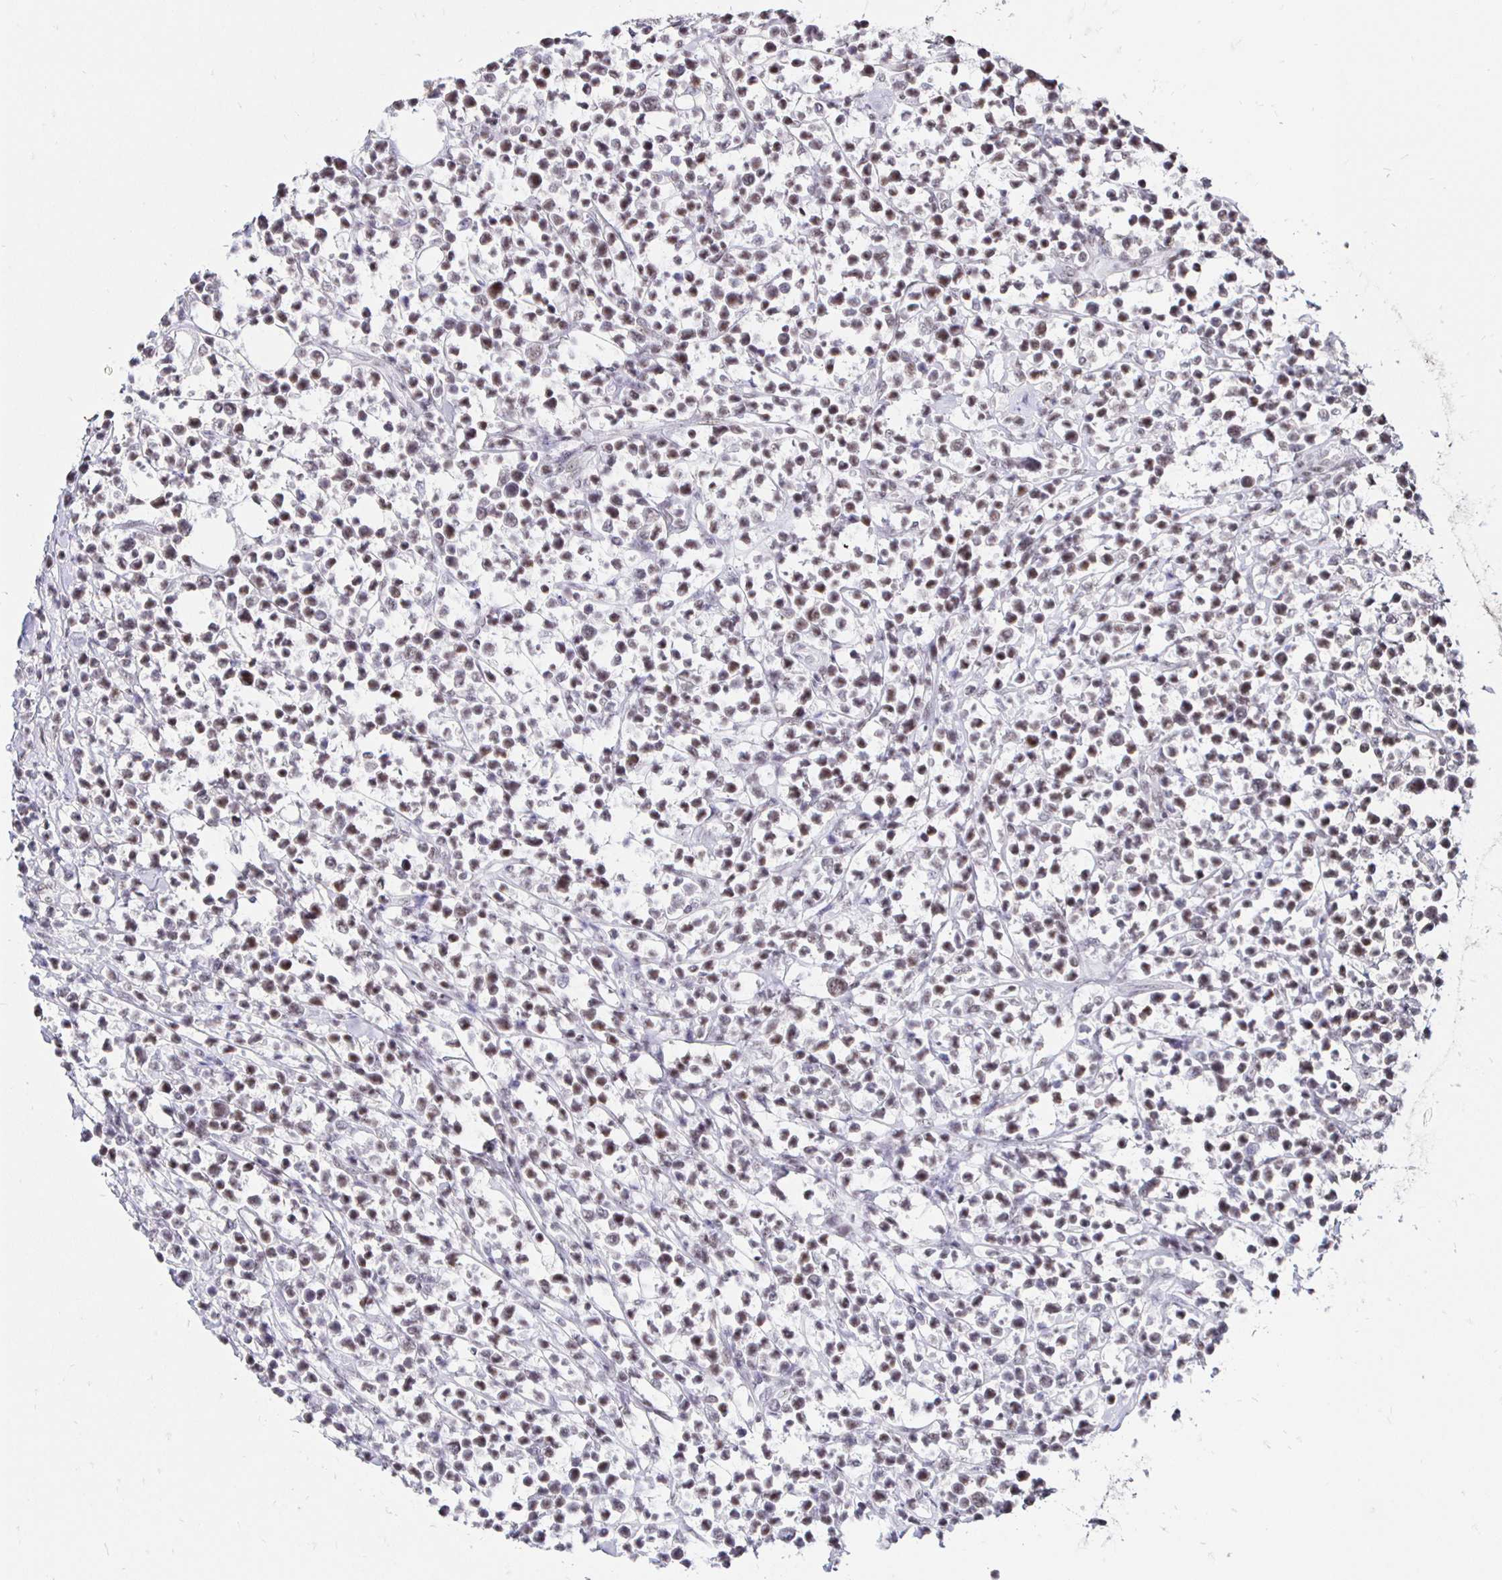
{"staining": {"intensity": "negative", "quantity": "none", "location": "none"}, "tissue": "lymphoma", "cell_type": "Tumor cells", "image_type": "cancer", "snomed": [{"axis": "morphology", "description": "Malignant lymphoma, non-Hodgkin's type, Low grade"}, {"axis": "topography", "description": "Lymph node"}], "caption": "The immunohistochemistry (IHC) micrograph has no significant staining in tumor cells of malignant lymphoma, non-Hodgkin's type (low-grade) tissue.", "gene": "SIN3A", "patient": {"sex": "male", "age": 60}}